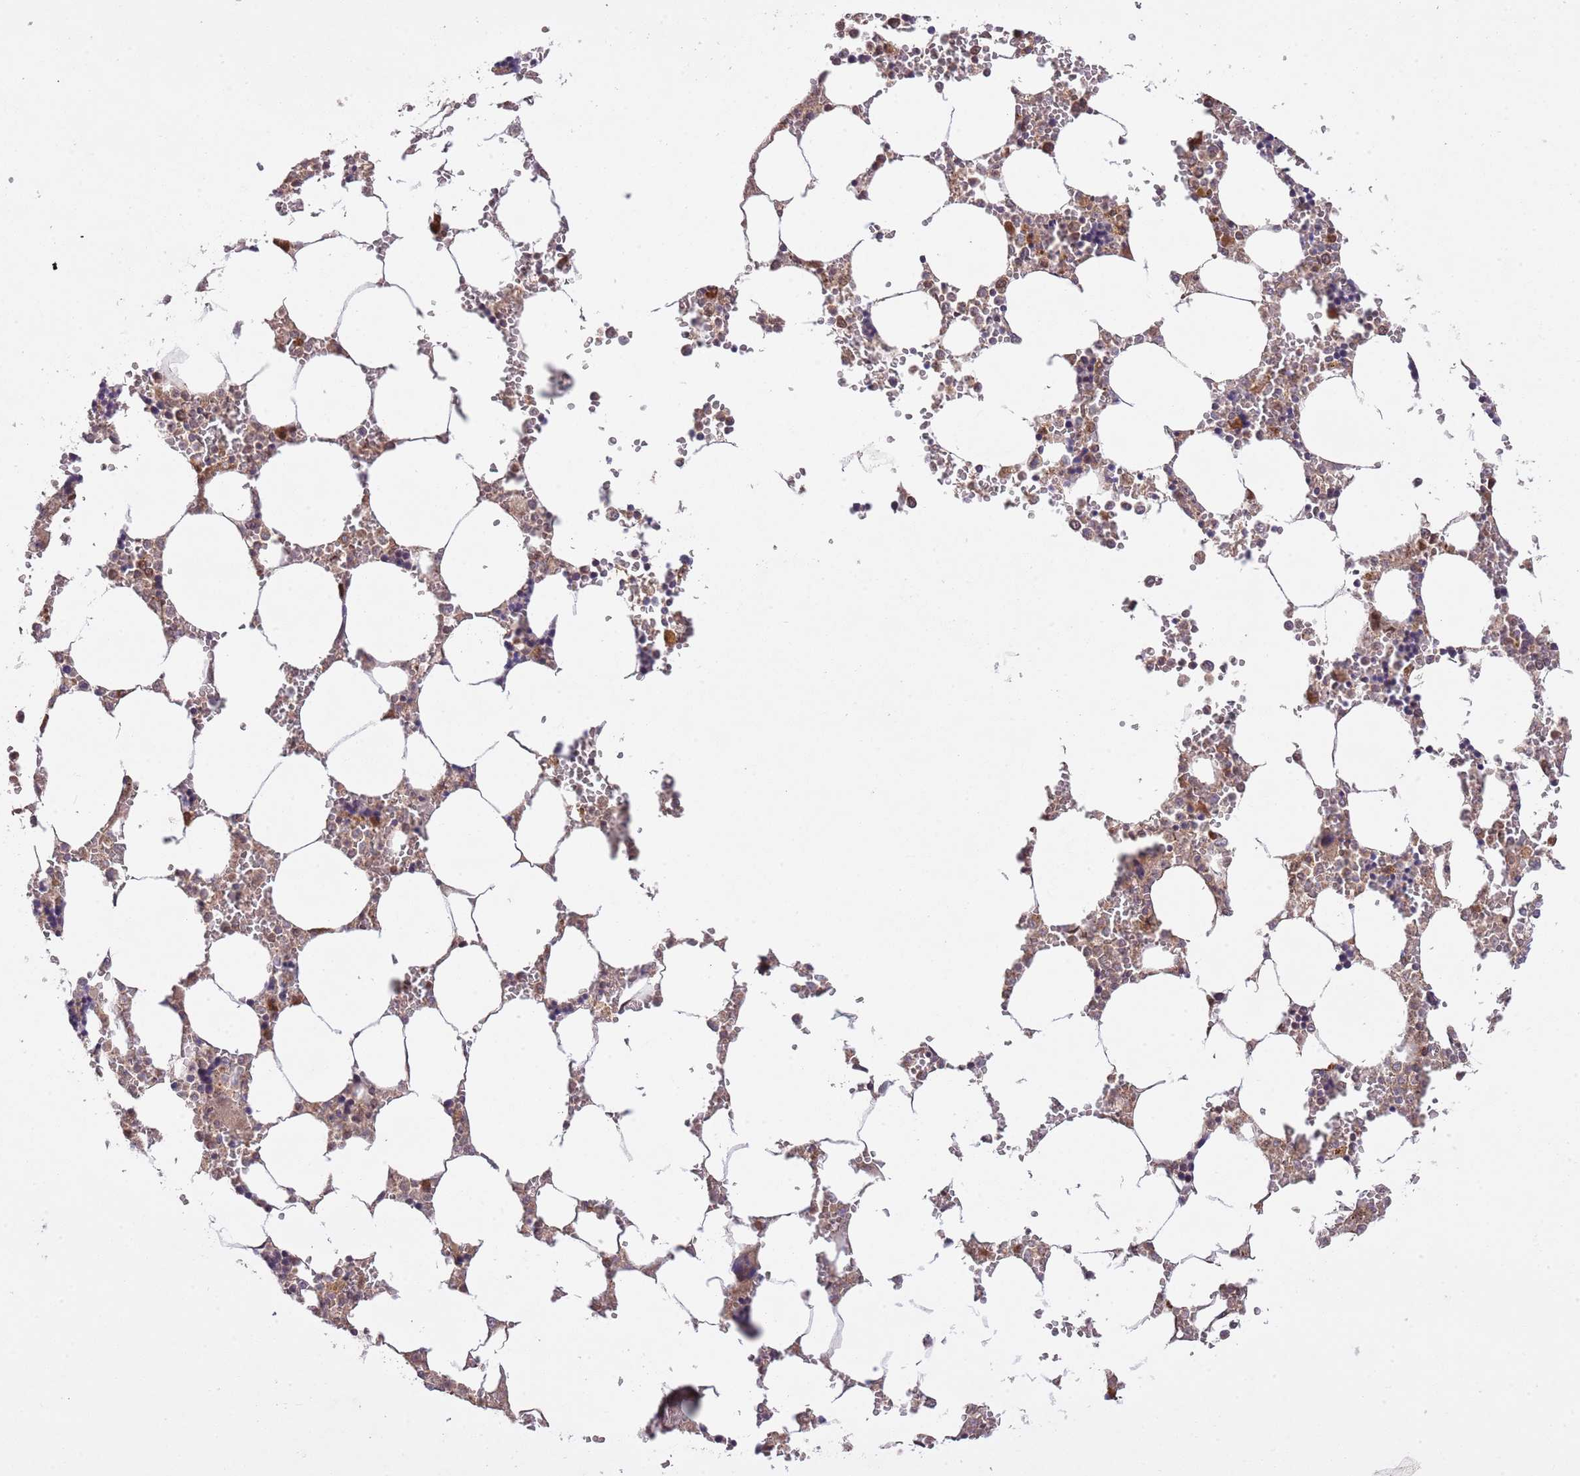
{"staining": {"intensity": "moderate", "quantity": "<25%", "location": "cytoplasmic/membranous"}, "tissue": "bone marrow", "cell_type": "Hematopoietic cells", "image_type": "normal", "snomed": [{"axis": "morphology", "description": "Normal tissue, NOS"}, {"axis": "topography", "description": "Bone marrow"}], "caption": "Bone marrow stained with a brown dye reveals moderate cytoplasmic/membranous positive positivity in approximately <25% of hematopoietic cells.", "gene": "MFNG", "patient": {"sex": "male", "age": 64}}